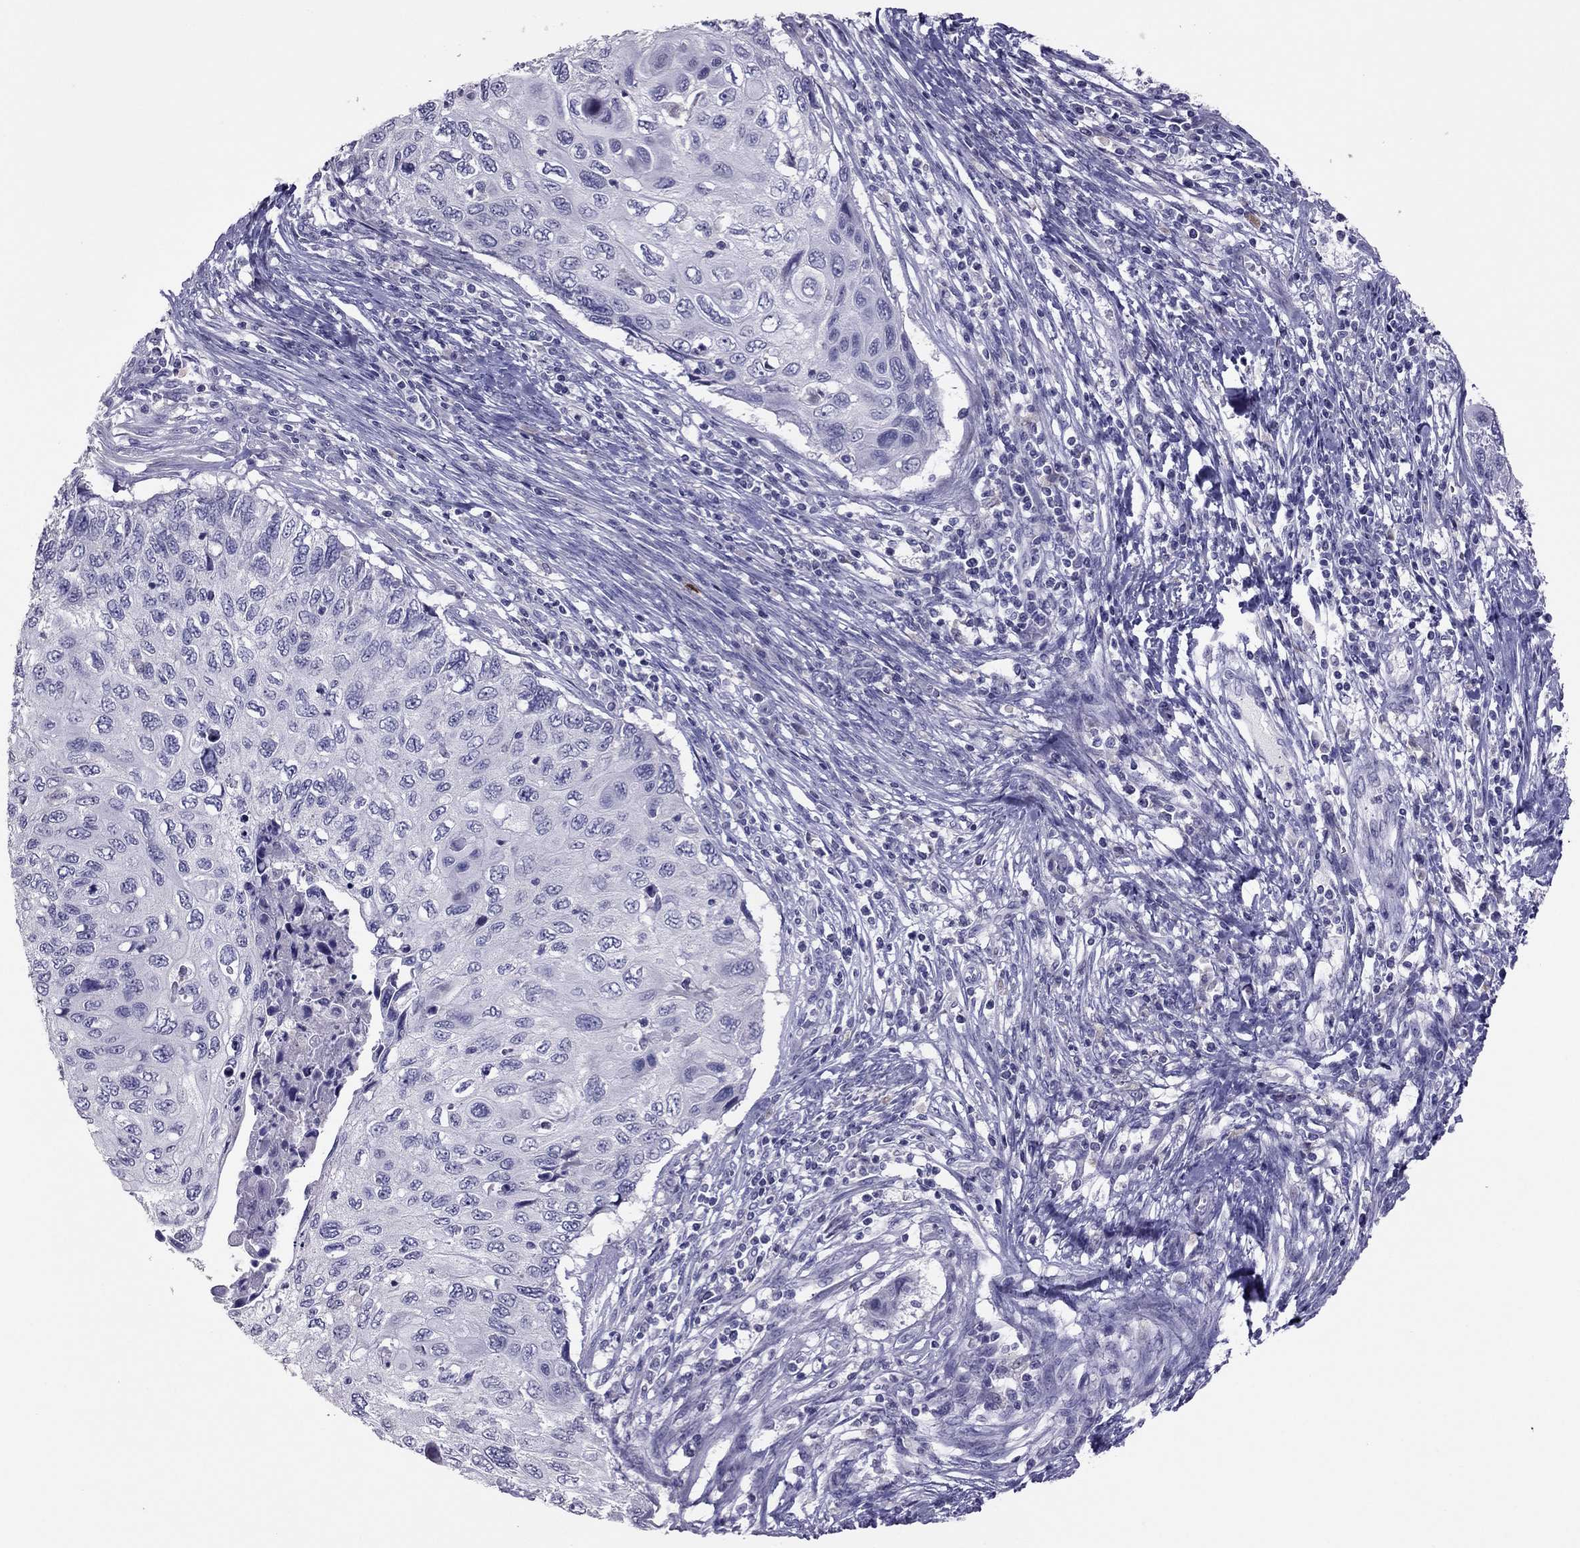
{"staining": {"intensity": "negative", "quantity": "none", "location": "none"}, "tissue": "cervical cancer", "cell_type": "Tumor cells", "image_type": "cancer", "snomed": [{"axis": "morphology", "description": "Squamous cell carcinoma, NOS"}, {"axis": "topography", "description": "Cervix"}], "caption": "DAB (3,3'-diaminobenzidine) immunohistochemical staining of cervical cancer (squamous cell carcinoma) demonstrates no significant positivity in tumor cells. Nuclei are stained in blue.", "gene": "RGS8", "patient": {"sex": "female", "age": 70}}